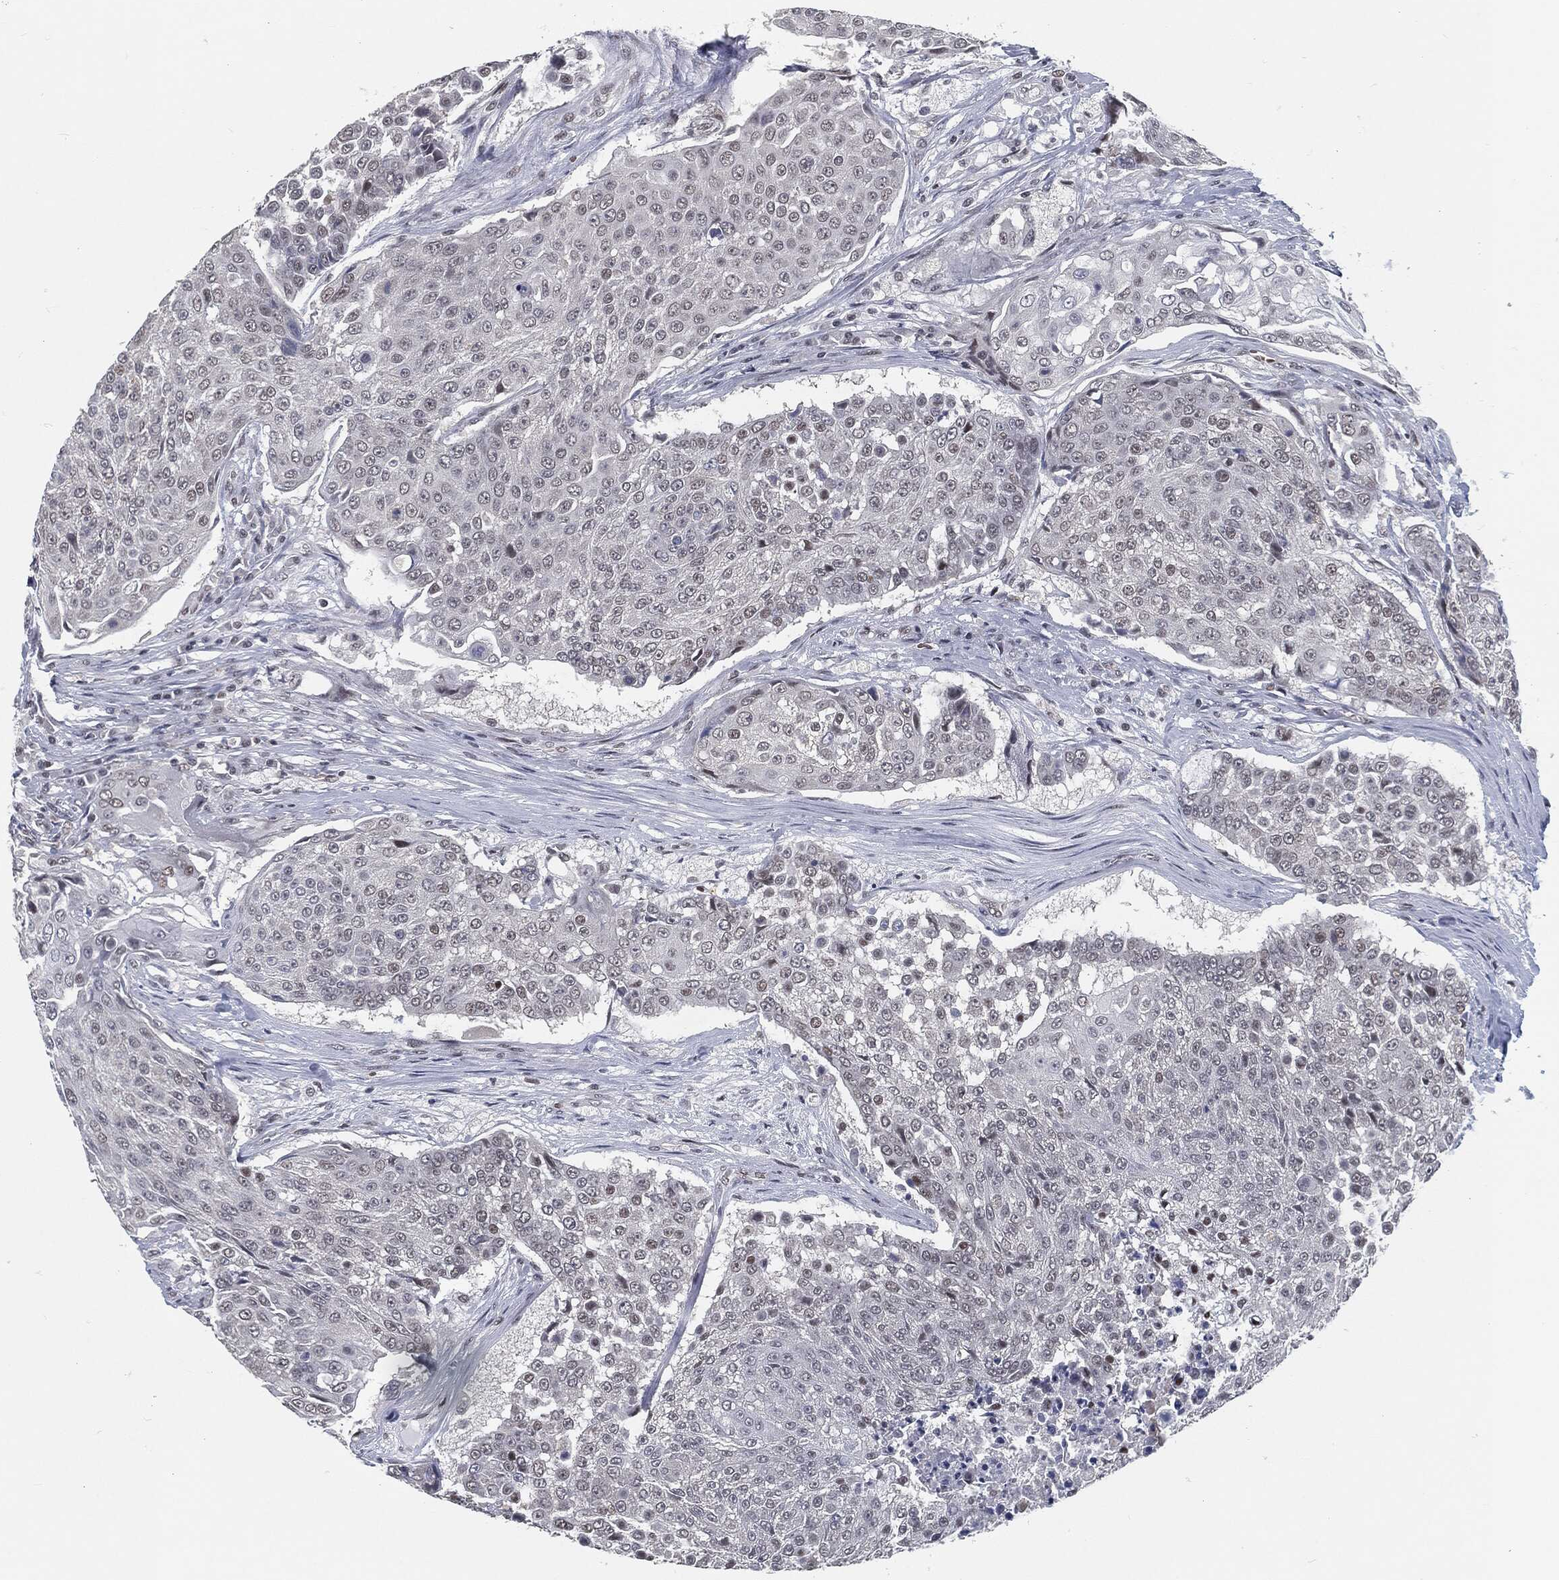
{"staining": {"intensity": "negative", "quantity": "none", "location": "none"}, "tissue": "urothelial cancer", "cell_type": "Tumor cells", "image_type": "cancer", "snomed": [{"axis": "morphology", "description": "Urothelial carcinoma, High grade"}, {"axis": "topography", "description": "Urinary bladder"}], "caption": "Immunohistochemical staining of urothelial carcinoma (high-grade) exhibits no significant positivity in tumor cells.", "gene": "ANXA1", "patient": {"sex": "female", "age": 63}}